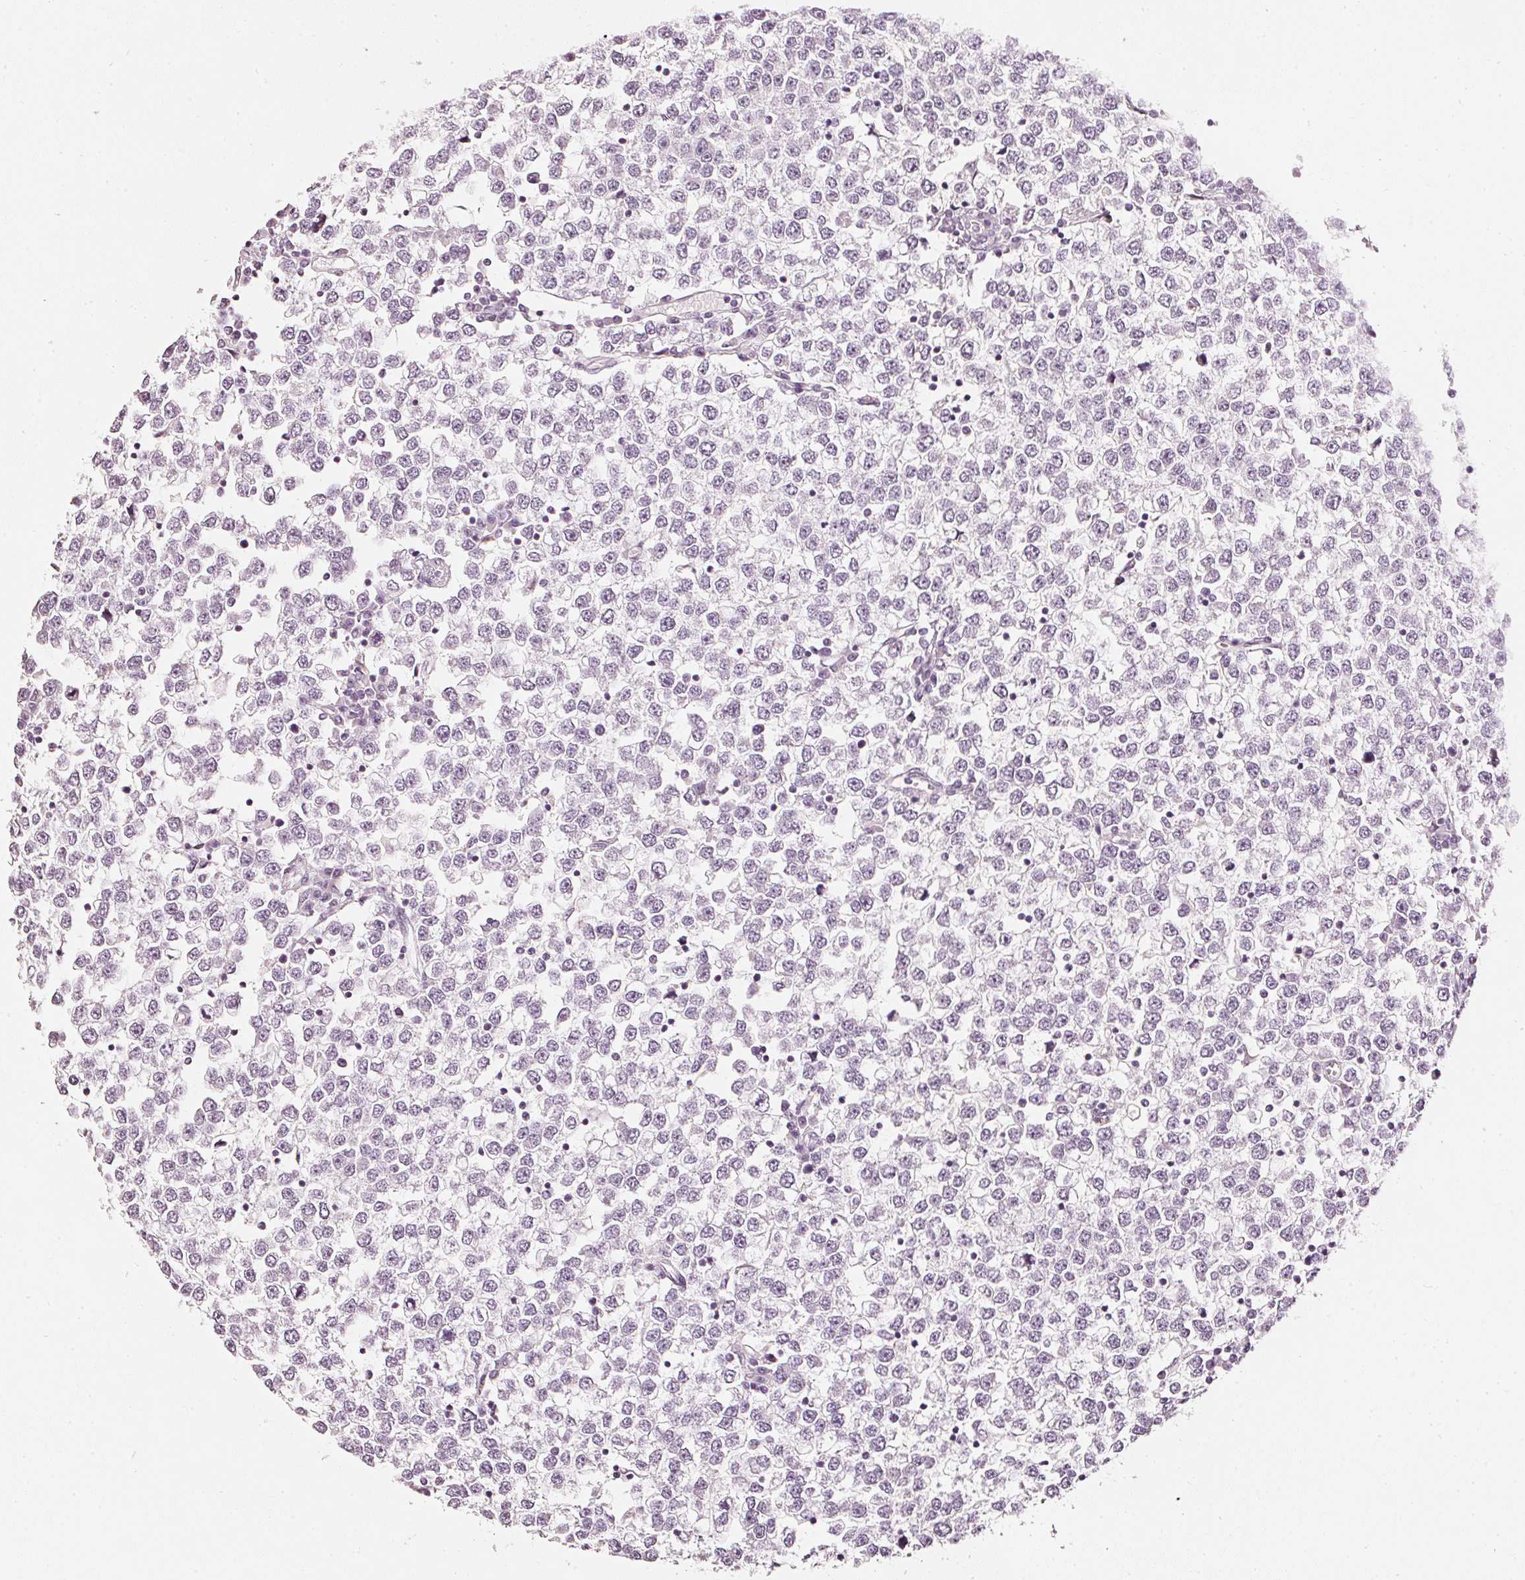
{"staining": {"intensity": "negative", "quantity": "none", "location": "none"}, "tissue": "testis cancer", "cell_type": "Tumor cells", "image_type": "cancer", "snomed": [{"axis": "morphology", "description": "Seminoma, NOS"}, {"axis": "topography", "description": "Testis"}], "caption": "Tumor cells are negative for brown protein staining in testis cancer (seminoma).", "gene": "CNP", "patient": {"sex": "male", "age": 65}}